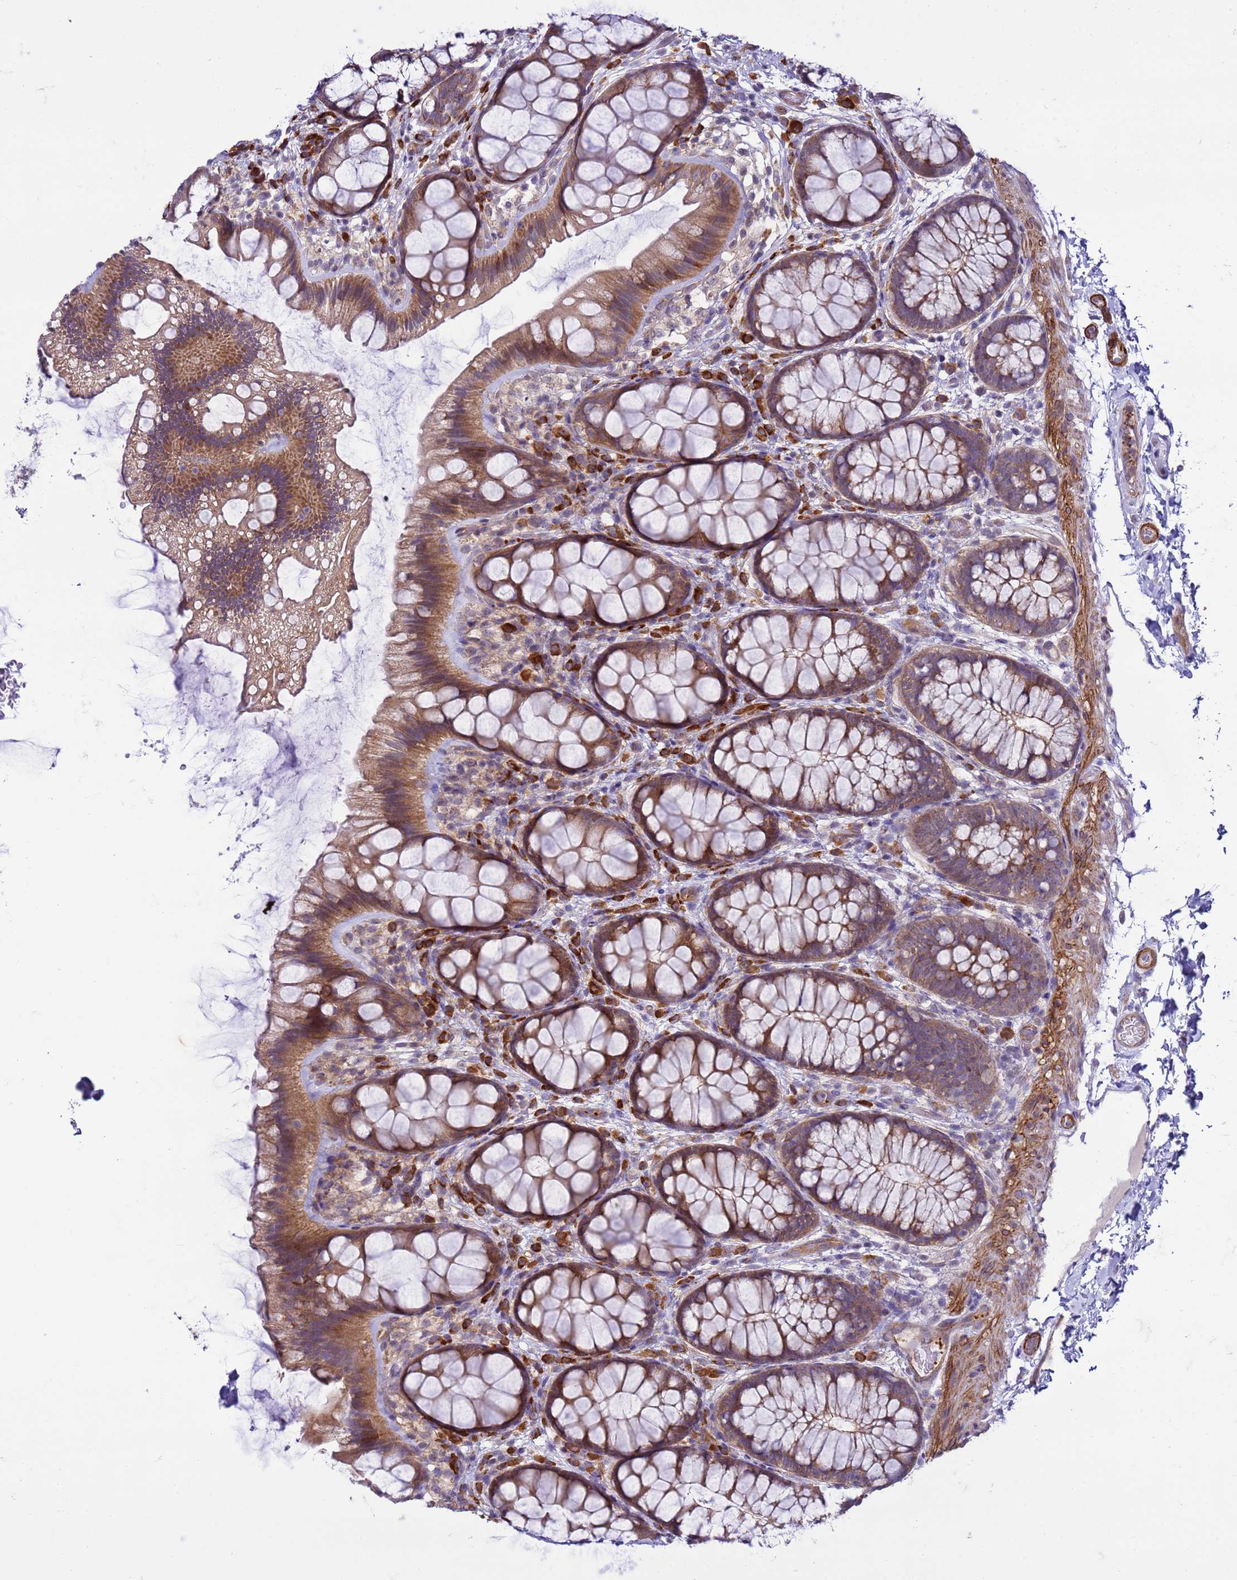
{"staining": {"intensity": "moderate", "quantity": ">75%", "location": "cytoplasmic/membranous"}, "tissue": "colon", "cell_type": "Endothelial cells", "image_type": "normal", "snomed": [{"axis": "morphology", "description": "Normal tissue, NOS"}, {"axis": "topography", "description": "Colon"}], "caption": "Protein staining of normal colon reveals moderate cytoplasmic/membranous expression in approximately >75% of endothelial cells.", "gene": "GEN1", "patient": {"sex": "male", "age": 46}}